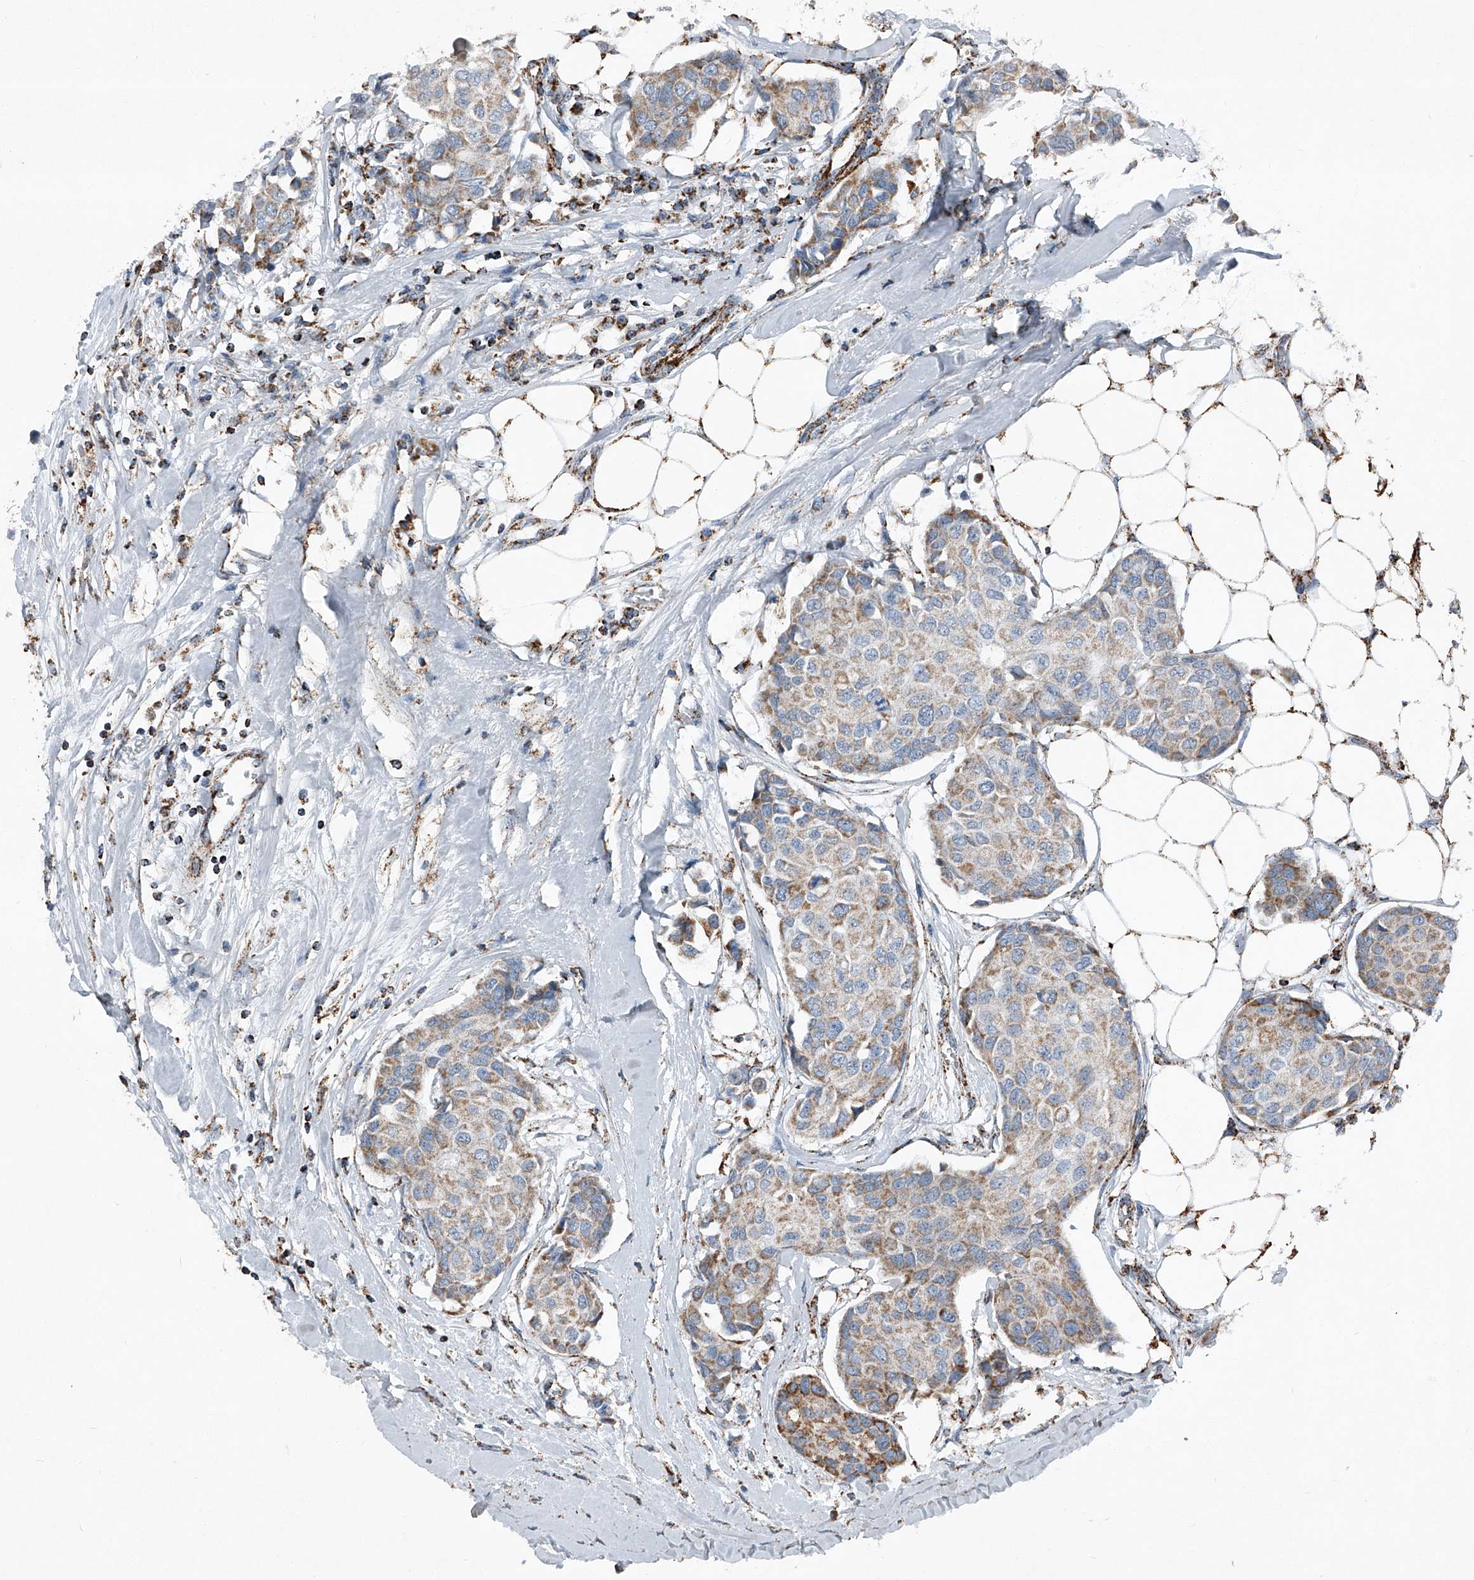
{"staining": {"intensity": "weak", "quantity": ">75%", "location": "cytoplasmic/membranous"}, "tissue": "breast cancer", "cell_type": "Tumor cells", "image_type": "cancer", "snomed": [{"axis": "morphology", "description": "Duct carcinoma"}, {"axis": "topography", "description": "Breast"}], "caption": "Protein staining shows weak cytoplasmic/membranous positivity in about >75% of tumor cells in breast cancer.", "gene": "CHRNA7", "patient": {"sex": "female", "age": 80}}